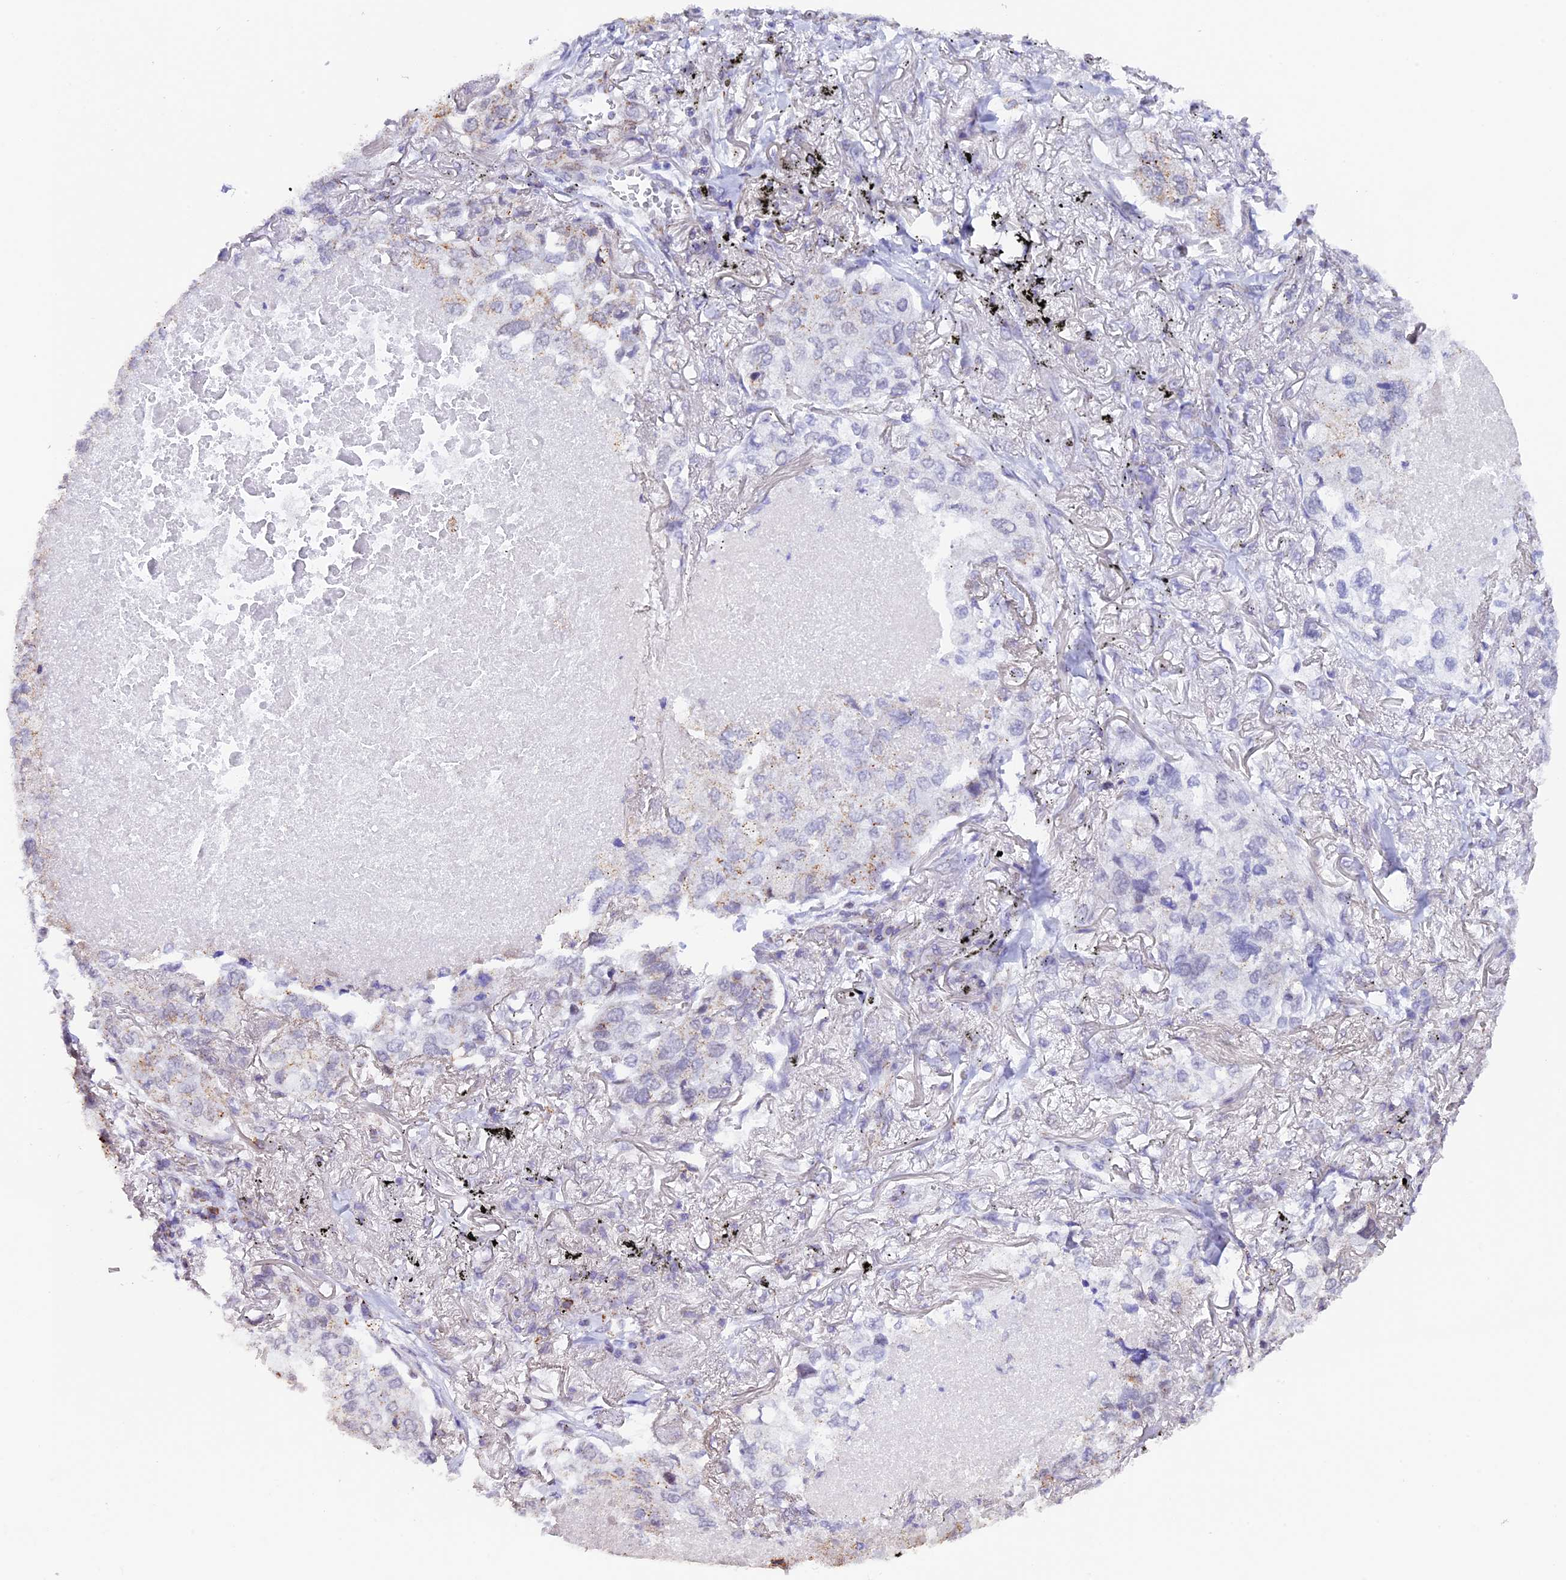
{"staining": {"intensity": "moderate", "quantity": "<25%", "location": "cytoplasmic/membranous"}, "tissue": "lung cancer", "cell_type": "Tumor cells", "image_type": "cancer", "snomed": [{"axis": "morphology", "description": "Adenocarcinoma, NOS"}, {"axis": "topography", "description": "Lung"}], "caption": "A low amount of moderate cytoplasmic/membranous expression is seen in approximately <25% of tumor cells in lung cancer tissue.", "gene": "TFAM", "patient": {"sex": "male", "age": 65}}